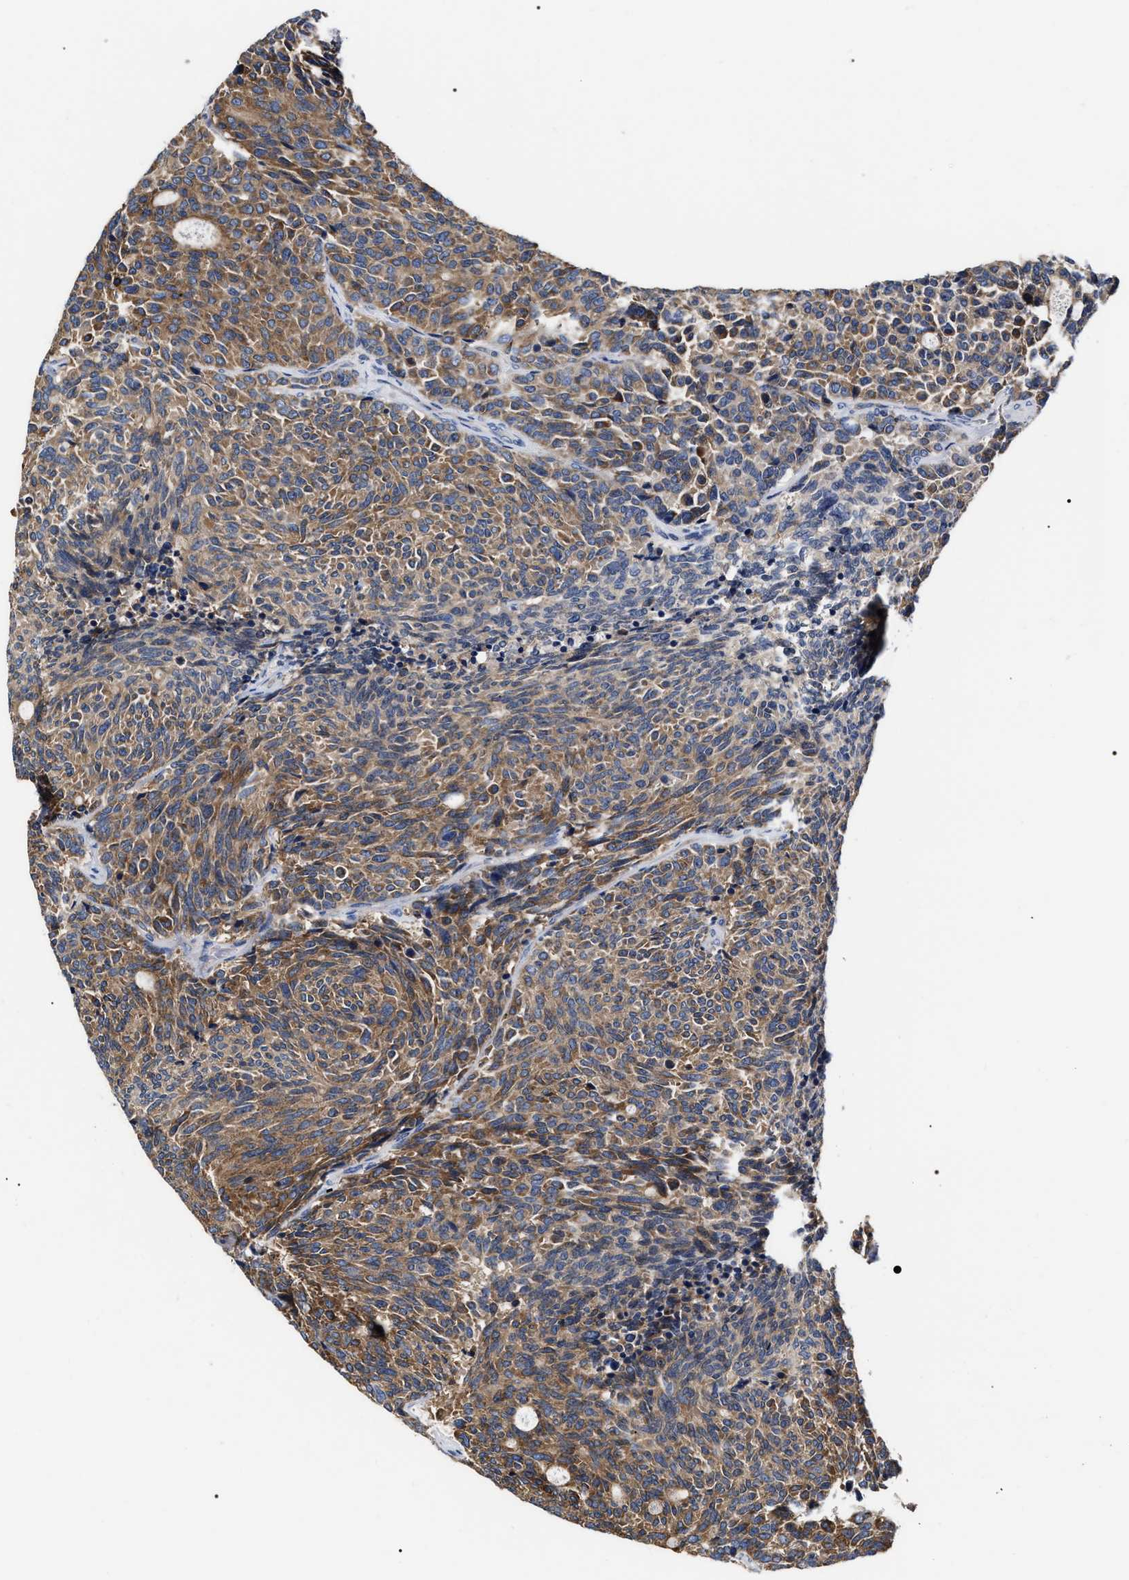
{"staining": {"intensity": "moderate", "quantity": ">75%", "location": "cytoplasmic/membranous"}, "tissue": "carcinoid", "cell_type": "Tumor cells", "image_type": "cancer", "snomed": [{"axis": "morphology", "description": "Carcinoid, malignant, NOS"}, {"axis": "topography", "description": "Pancreas"}], "caption": "A micrograph showing moderate cytoplasmic/membranous positivity in about >75% of tumor cells in carcinoid (malignant), as visualized by brown immunohistochemical staining.", "gene": "MACC1", "patient": {"sex": "female", "age": 54}}